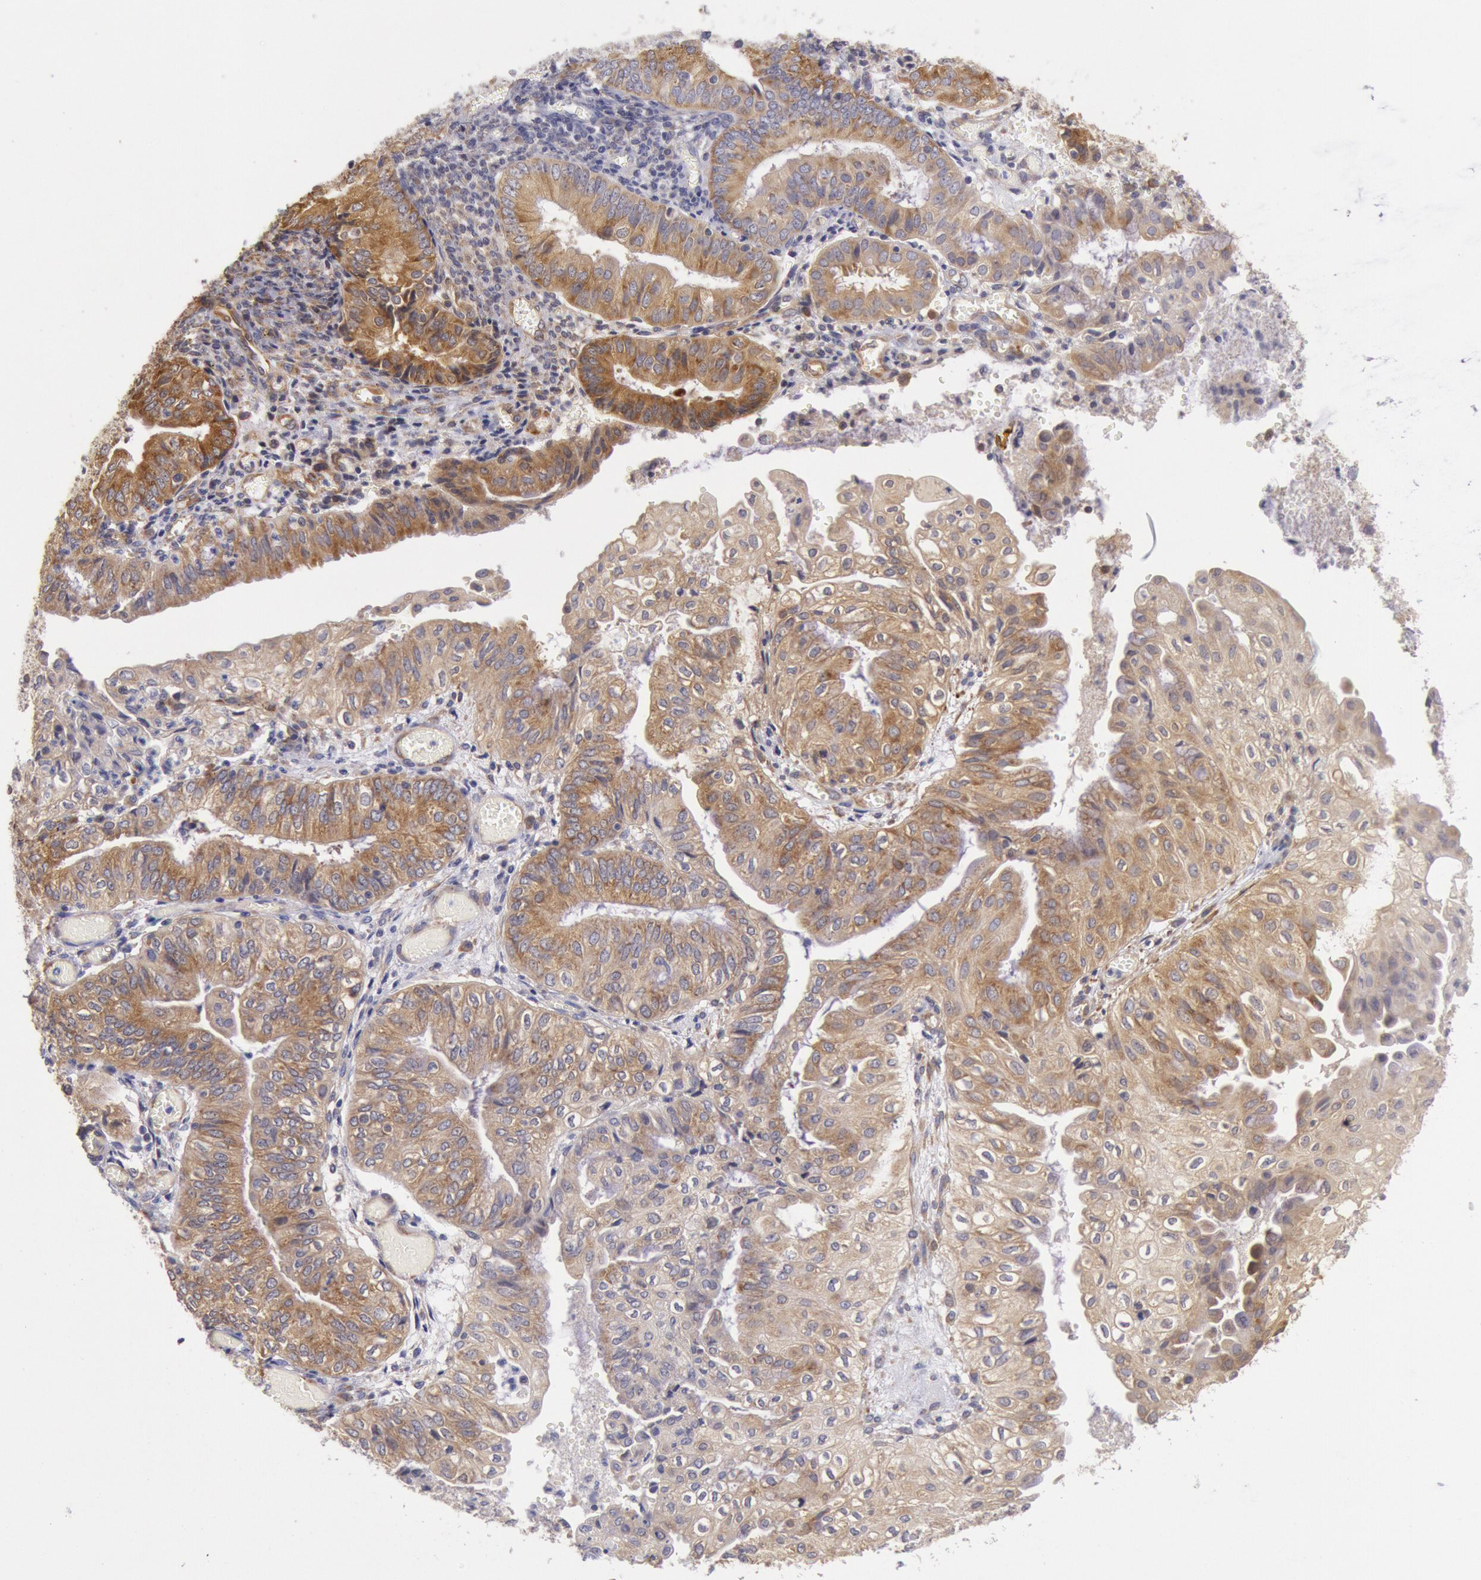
{"staining": {"intensity": "moderate", "quantity": ">75%", "location": "cytoplasmic/membranous"}, "tissue": "endometrial cancer", "cell_type": "Tumor cells", "image_type": "cancer", "snomed": [{"axis": "morphology", "description": "Adenocarcinoma, NOS"}, {"axis": "topography", "description": "Endometrium"}], "caption": "Immunohistochemical staining of adenocarcinoma (endometrial) shows medium levels of moderate cytoplasmic/membranous staining in approximately >75% of tumor cells.", "gene": "DRG1", "patient": {"sex": "female", "age": 55}}